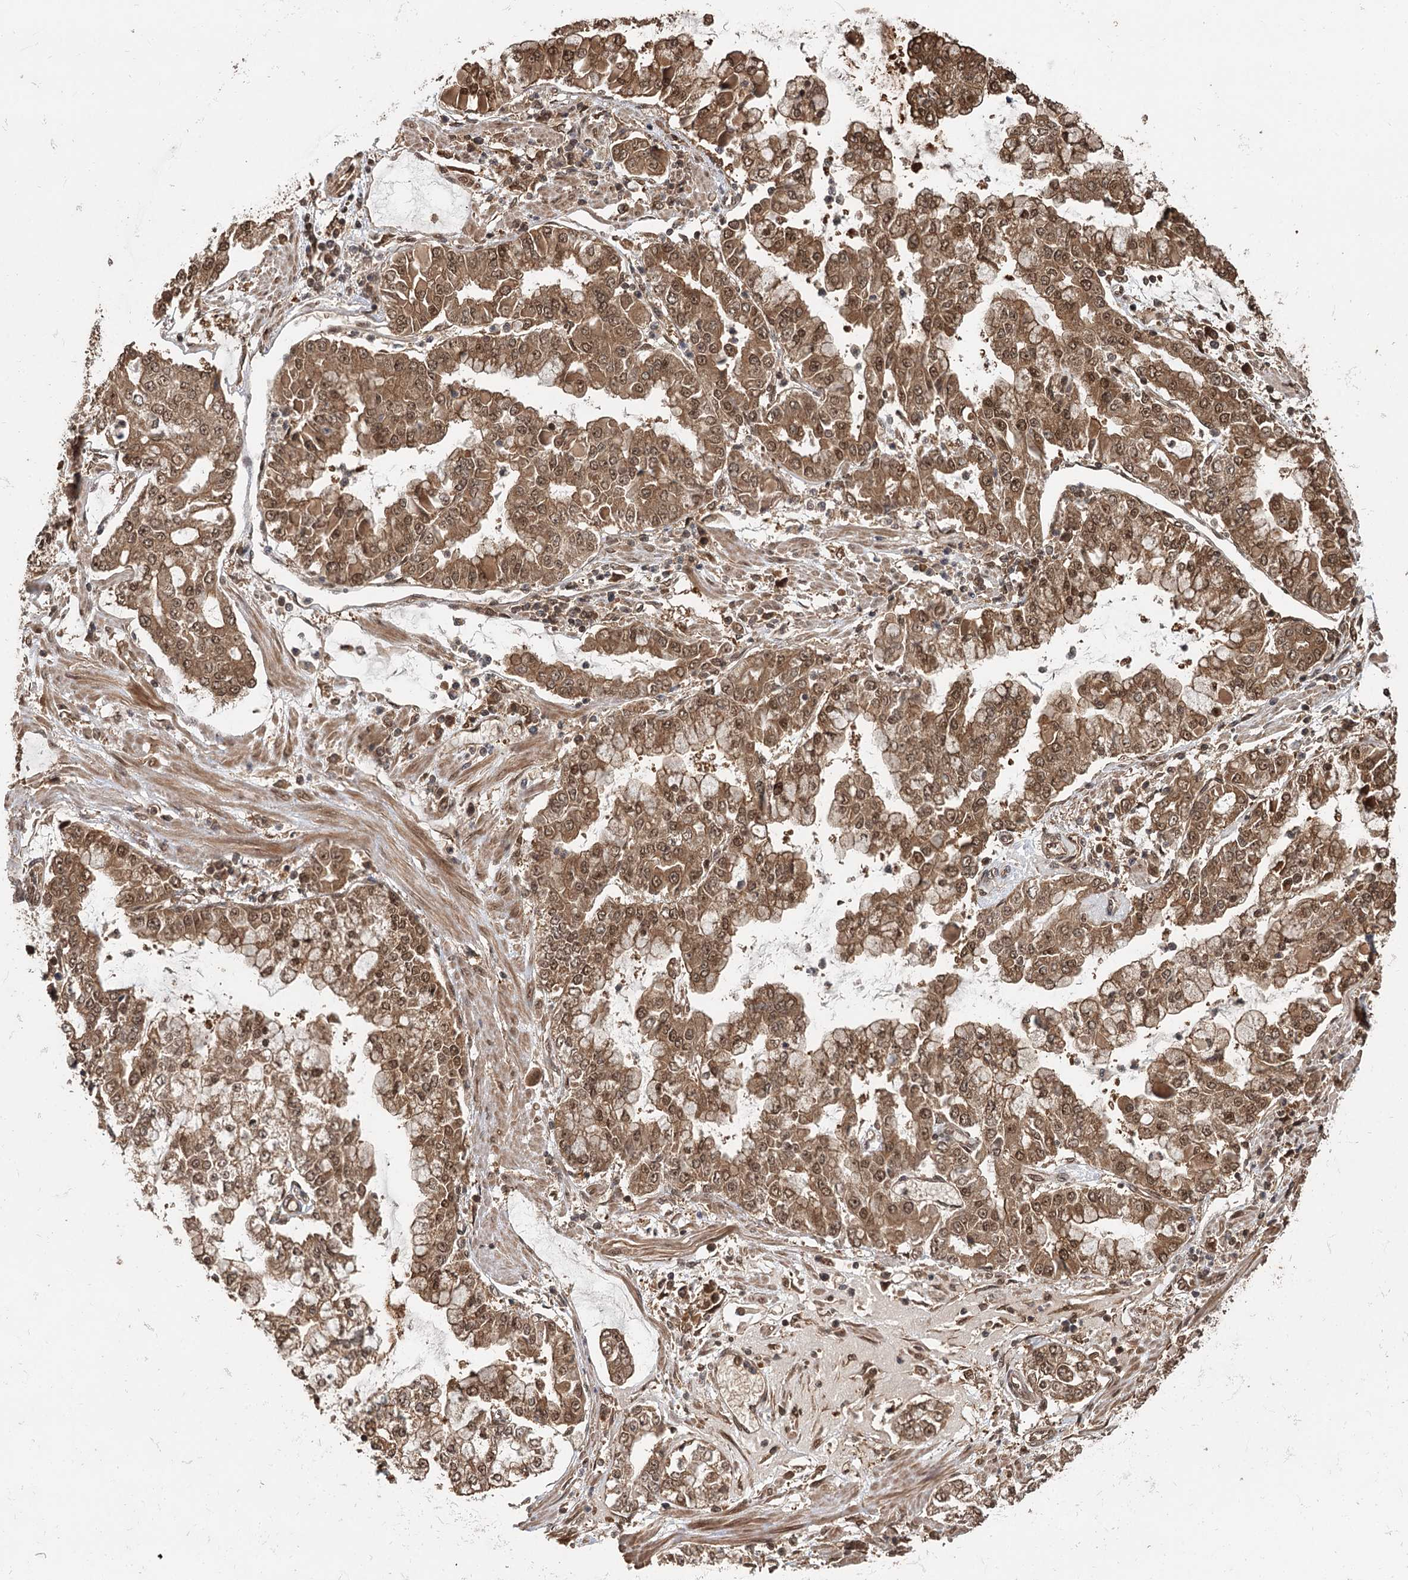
{"staining": {"intensity": "moderate", "quantity": ">75%", "location": "cytoplasmic/membranous,nuclear"}, "tissue": "stomach cancer", "cell_type": "Tumor cells", "image_type": "cancer", "snomed": [{"axis": "morphology", "description": "Adenocarcinoma, NOS"}, {"axis": "topography", "description": "Stomach"}], "caption": "DAB (3,3'-diaminobenzidine) immunohistochemical staining of stomach adenocarcinoma shows moderate cytoplasmic/membranous and nuclear protein positivity in approximately >75% of tumor cells.", "gene": "N6AMT1", "patient": {"sex": "male", "age": 76}}